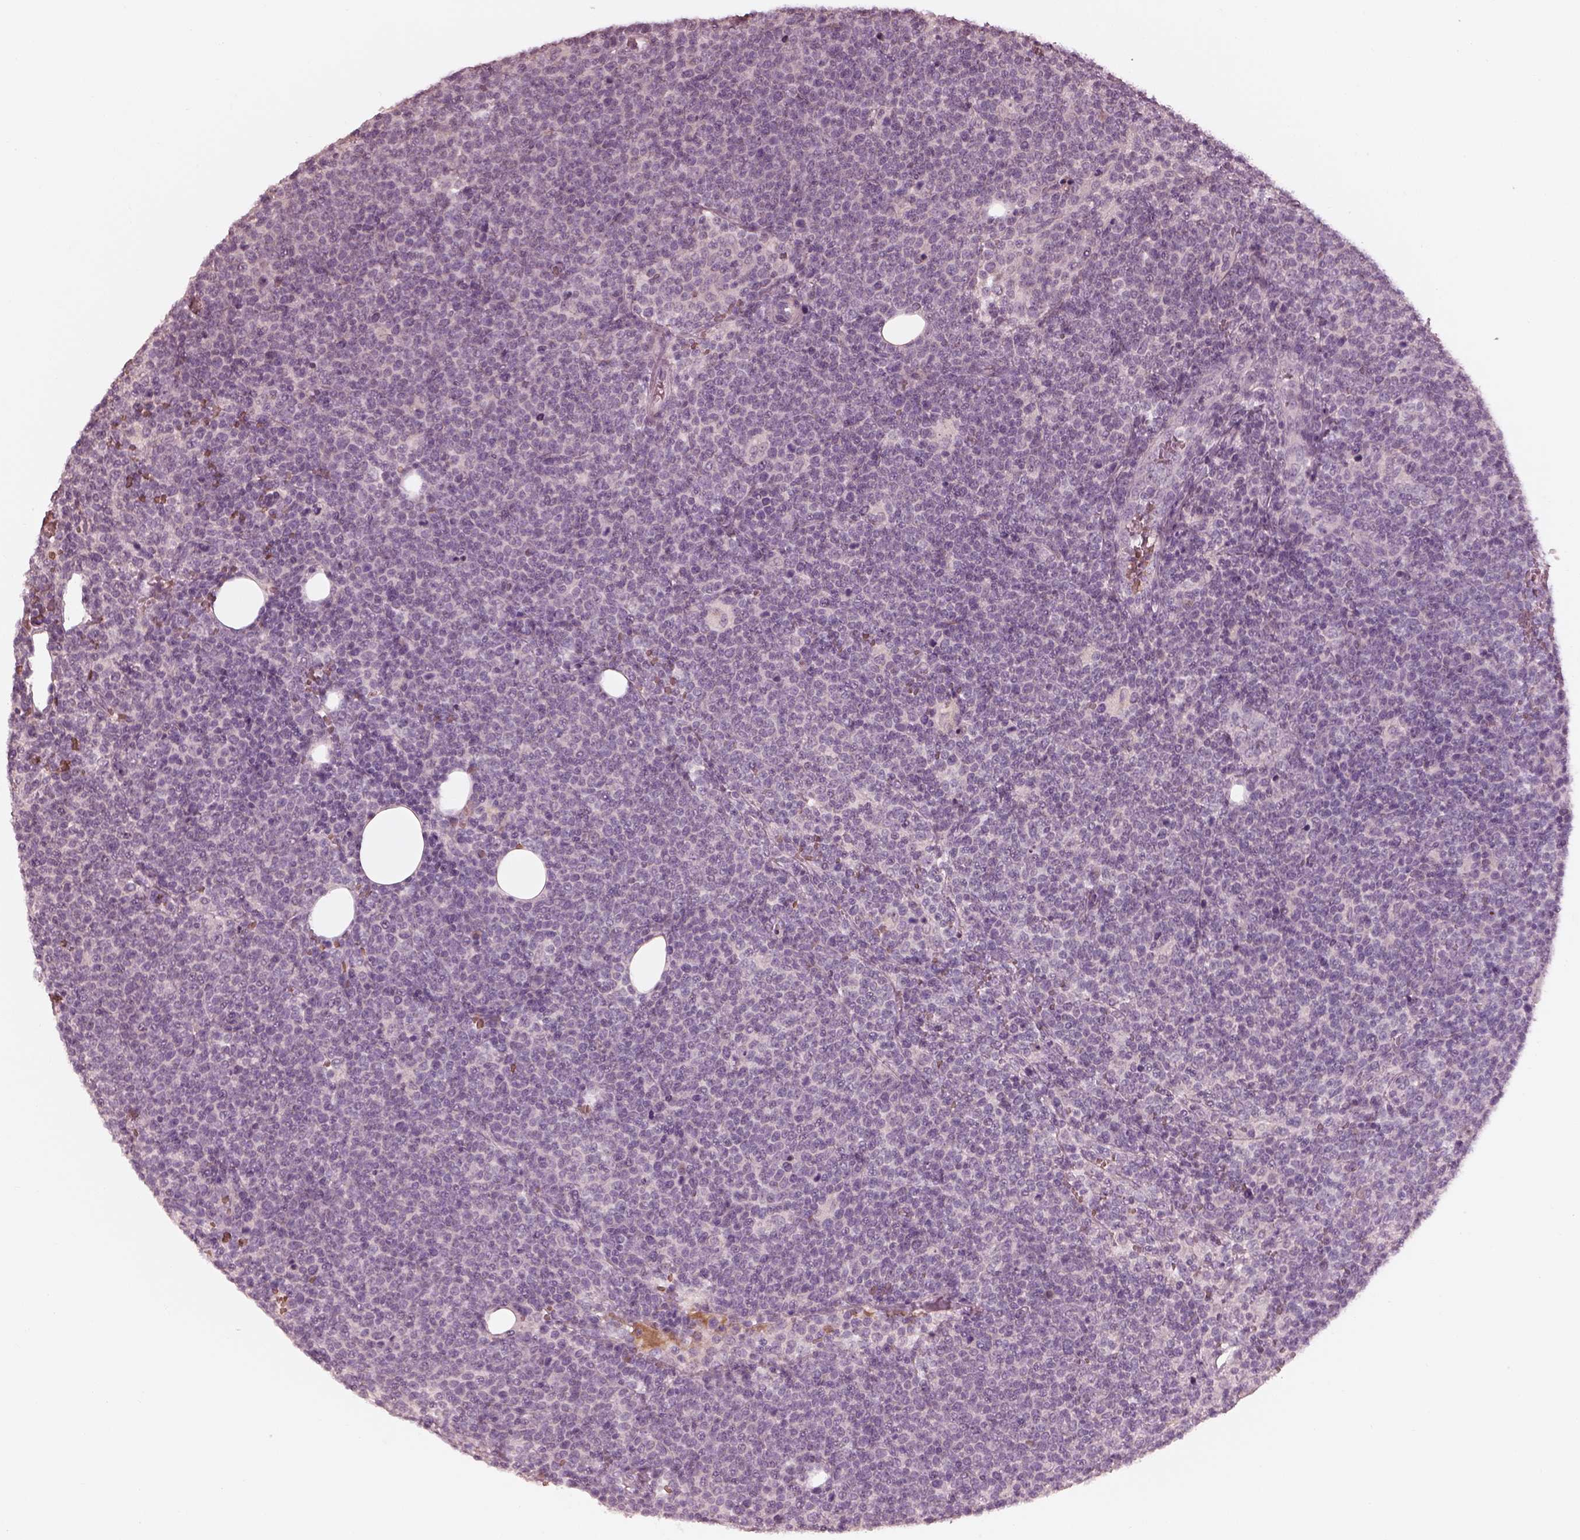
{"staining": {"intensity": "negative", "quantity": "none", "location": "none"}, "tissue": "lymphoma", "cell_type": "Tumor cells", "image_type": "cancer", "snomed": [{"axis": "morphology", "description": "Malignant lymphoma, non-Hodgkin's type, High grade"}, {"axis": "topography", "description": "Lymph node"}], "caption": "Immunohistochemistry (IHC) of malignant lymphoma, non-Hodgkin's type (high-grade) shows no staining in tumor cells.", "gene": "ANKLE1", "patient": {"sex": "male", "age": 61}}